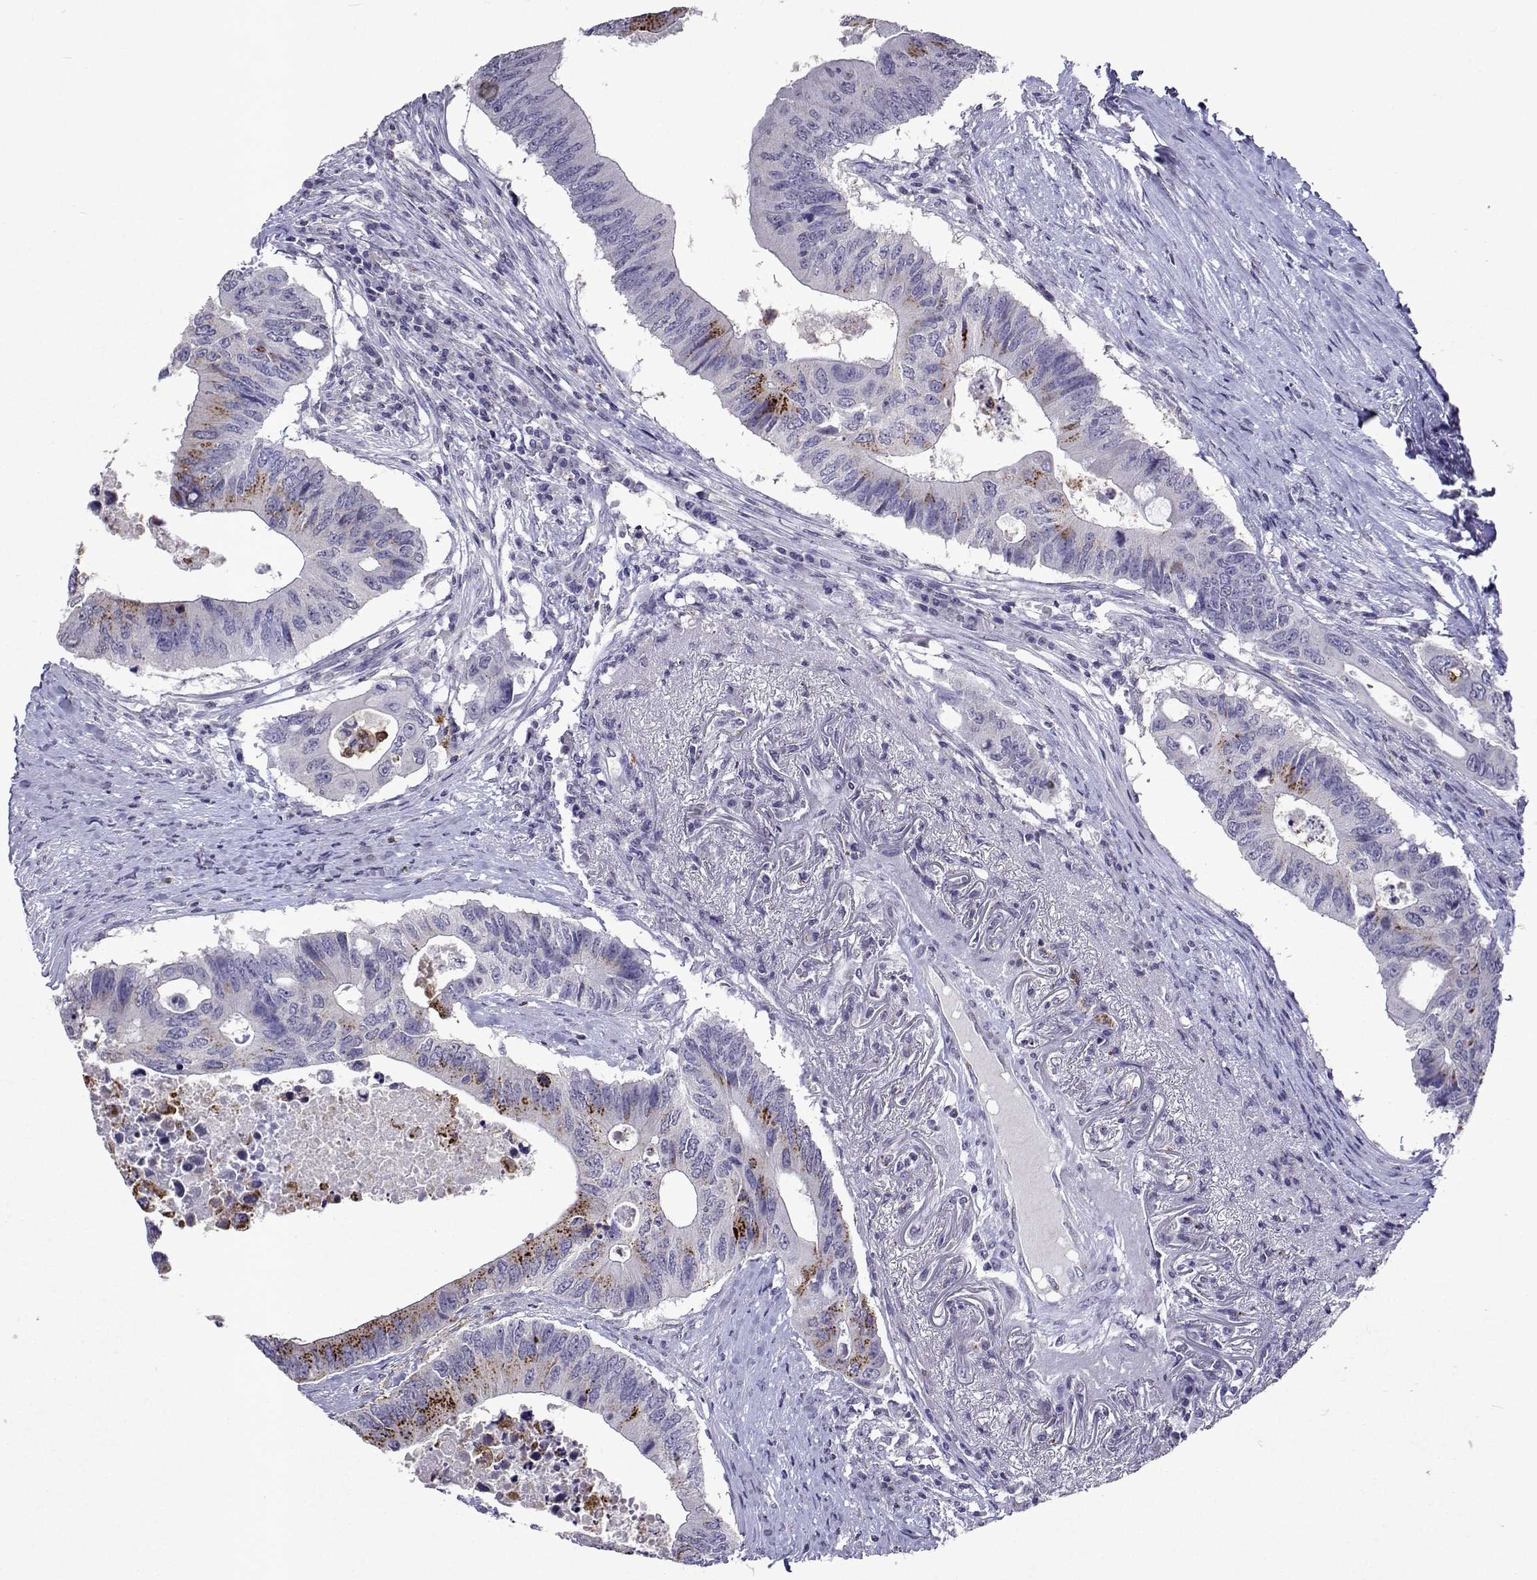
{"staining": {"intensity": "strong", "quantity": "<25%", "location": "cytoplasmic/membranous"}, "tissue": "colorectal cancer", "cell_type": "Tumor cells", "image_type": "cancer", "snomed": [{"axis": "morphology", "description": "Adenocarcinoma, NOS"}, {"axis": "topography", "description": "Colon"}], "caption": "Tumor cells show medium levels of strong cytoplasmic/membranous positivity in about <25% of cells in human colorectal cancer. (Brightfield microscopy of DAB IHC at high magnification).", "gene": "DUSP28", "patient": {"sex": "male", "age": 71}}